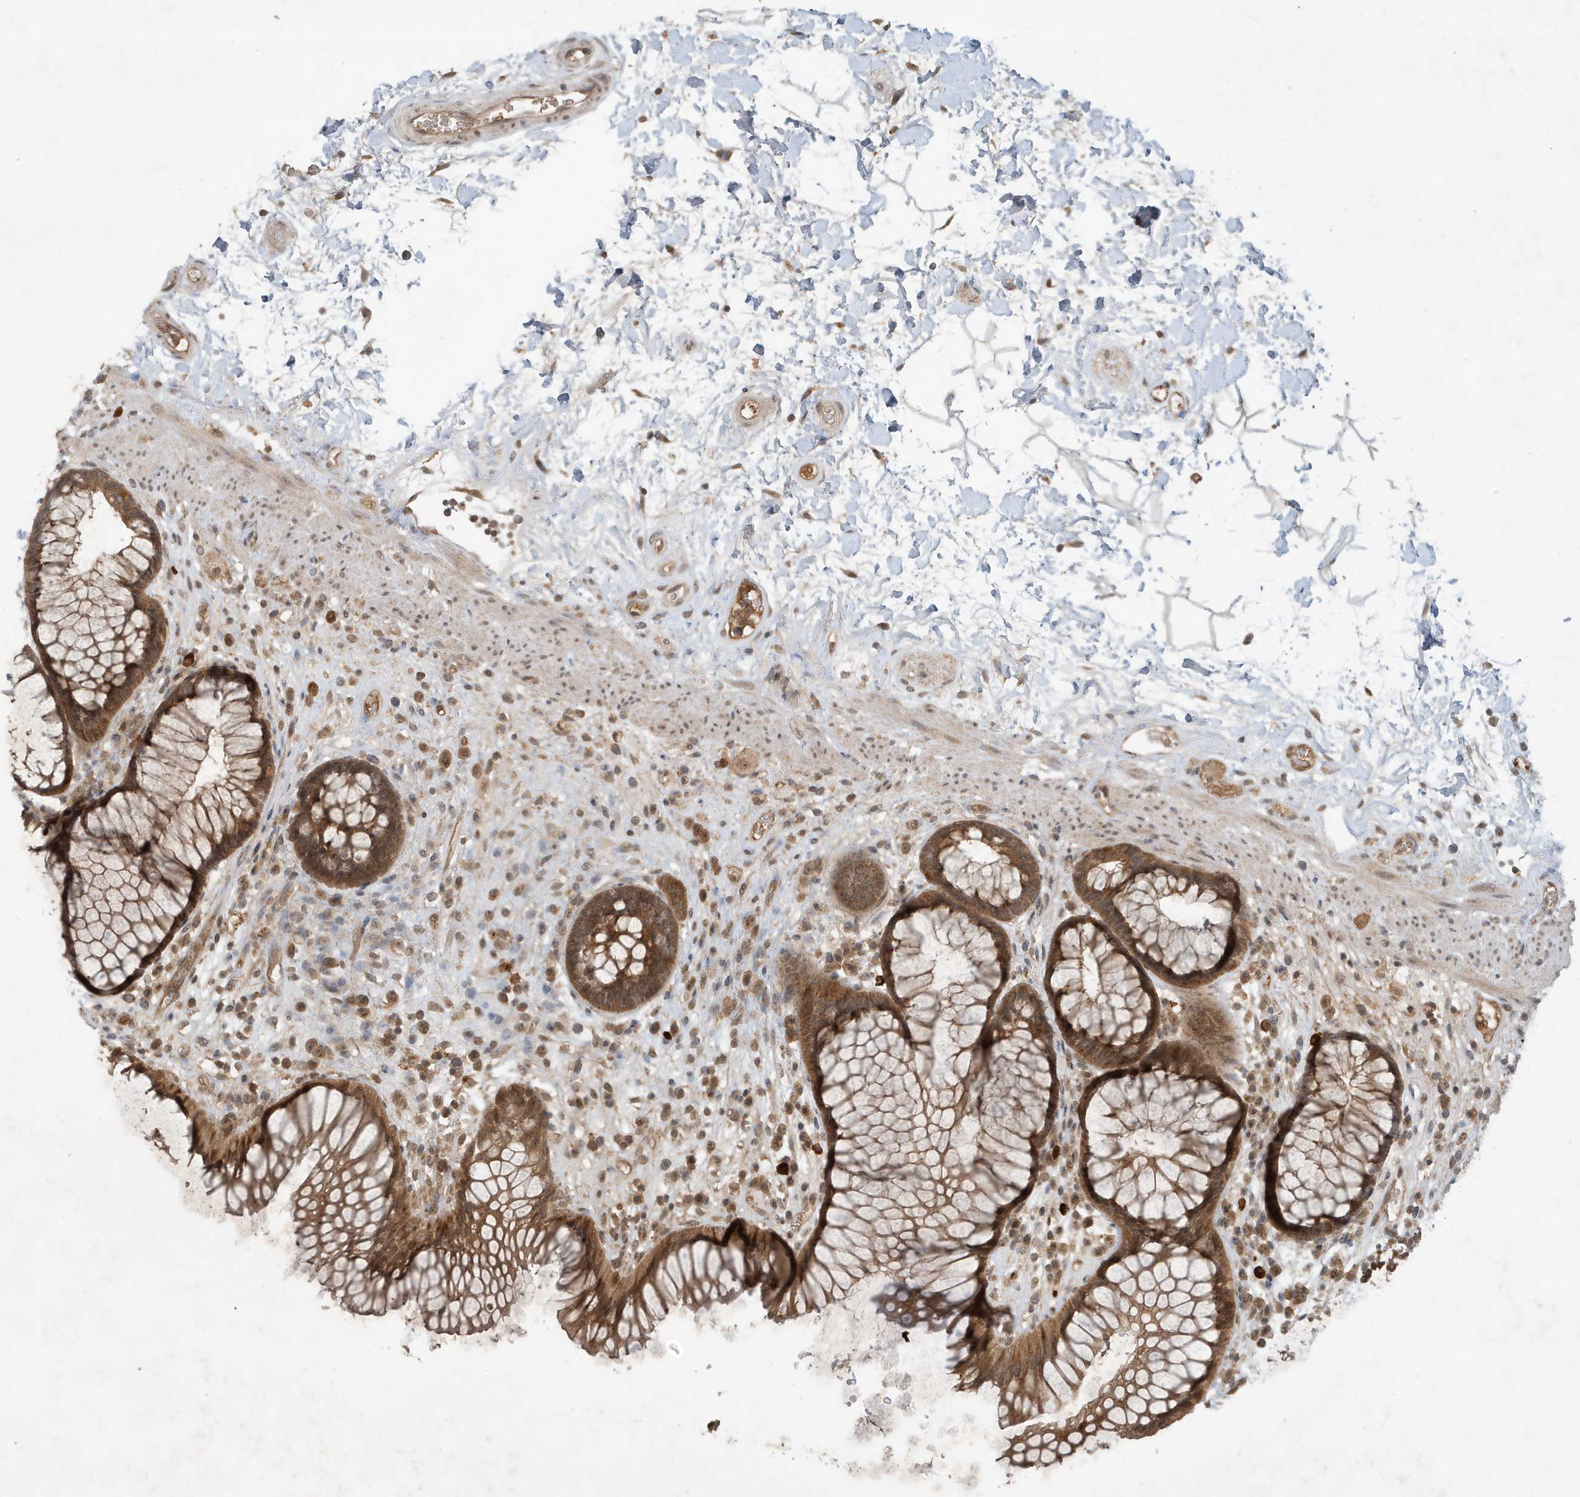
{"staining": {"intensity": "strong", "quantity": ">75%", "location": "cytoplasmic/membranous"}, "tissue": "rectum", "cell_type": "Glandular cells", "image_type": "normal", "snomed": [{"axis": "morphology", "description": "Normal tissue, NOS"}, {"axis": "topography", "description": "Rectum"}], "caption": "Glandular cells reveal high levels of strong cytoplasmic/membranous expression in about >75% of cells in normal human rectum.", "gene": "ABCB9", "patient": {"sex": "male", "age": 51}}